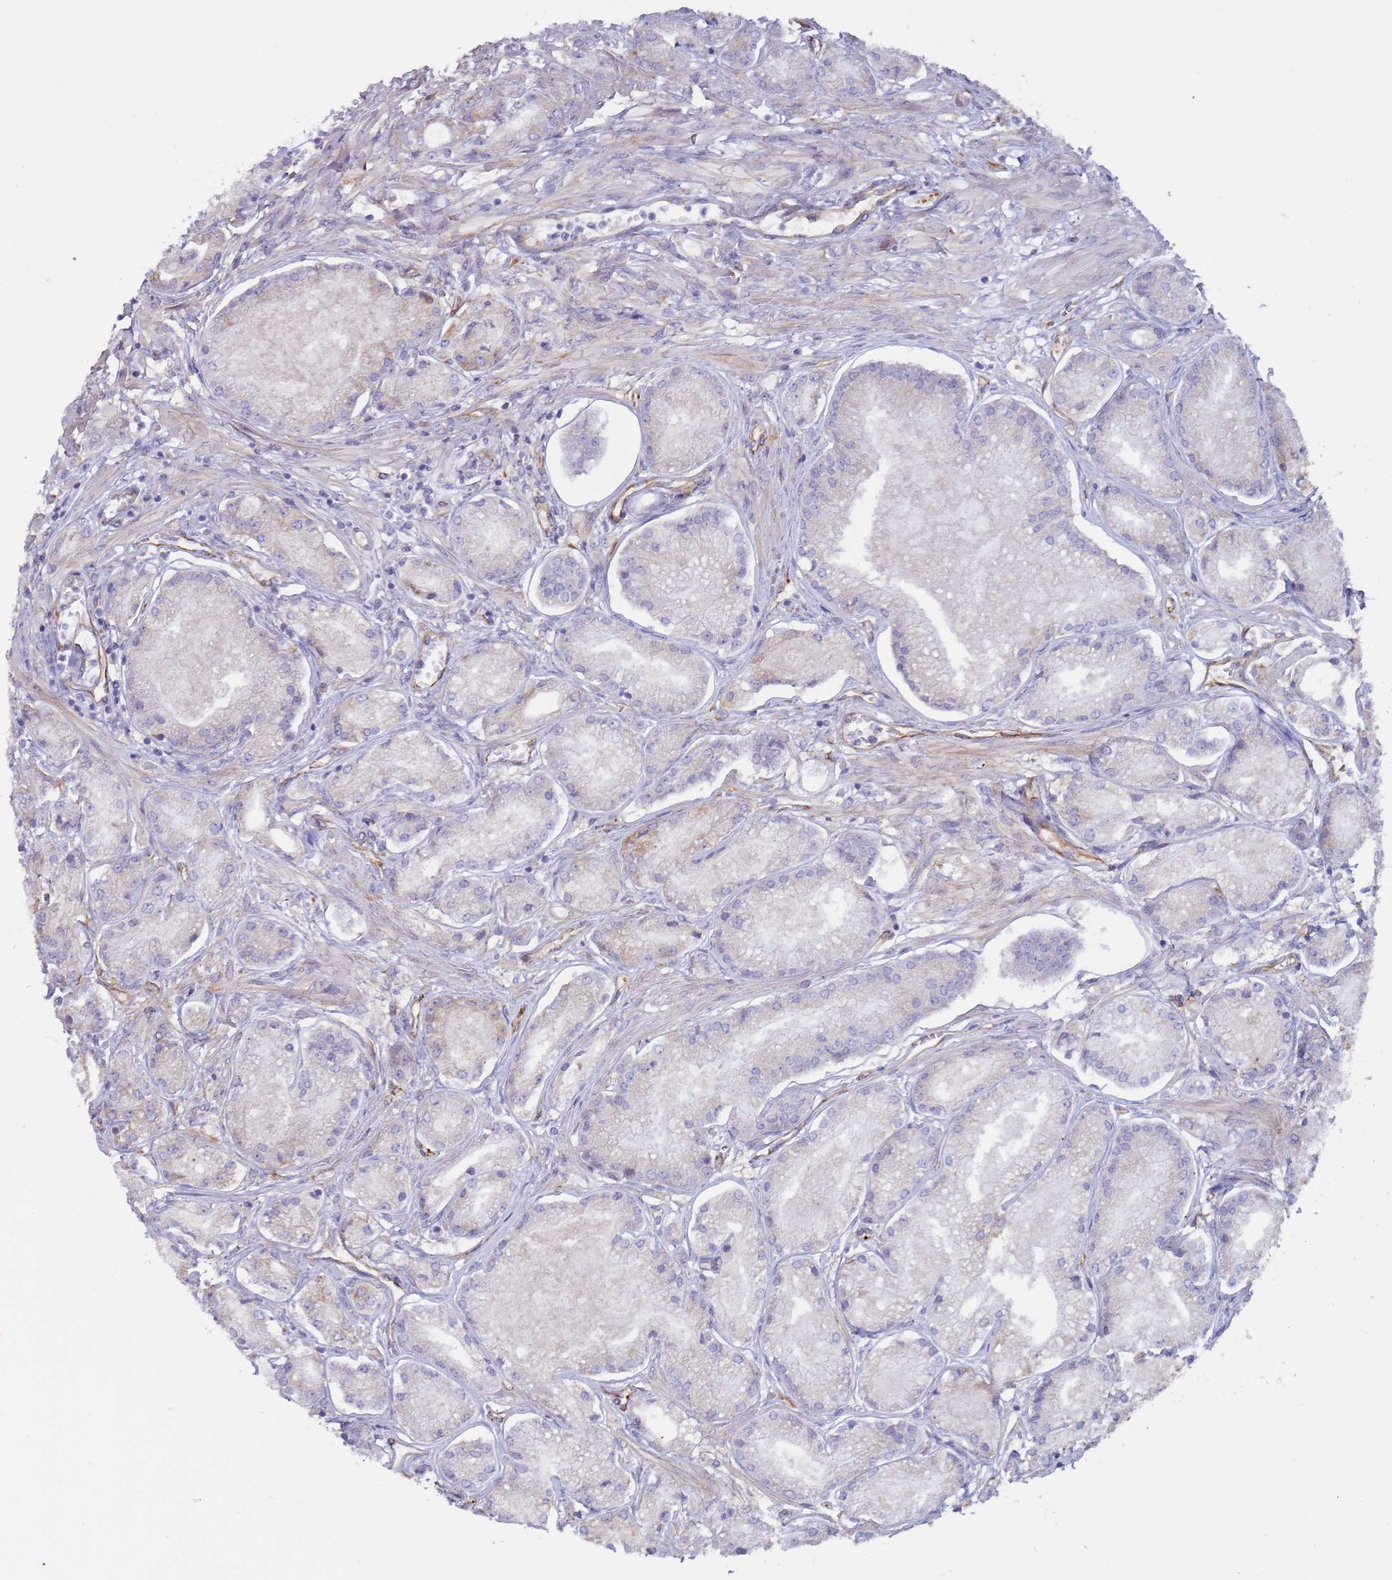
{"staining": {"intensity": "weak", "quantity": "25%-75%", "location": "cytoplasmic/membranous"}, "tissue": "prostate cancer", "cell_type": "Tumor cells", "image_type": "cancer", "snomed": [{"axis": "morphology", "description": "Adenocarcinoma, NOS"}, {"axis": "topography", "description": "Prostate and seminal vesicle, NOS"}], "caption": "Immunohistochemistry (IHC) of human prostate cancer (adenocarcinoma) demonstrates low levels of weak cytoplasmic/membranous expression in about 25%-75% of tumor cells.", "gene": "ZNF844", "patient": {"sex": "male", "age": 76}}